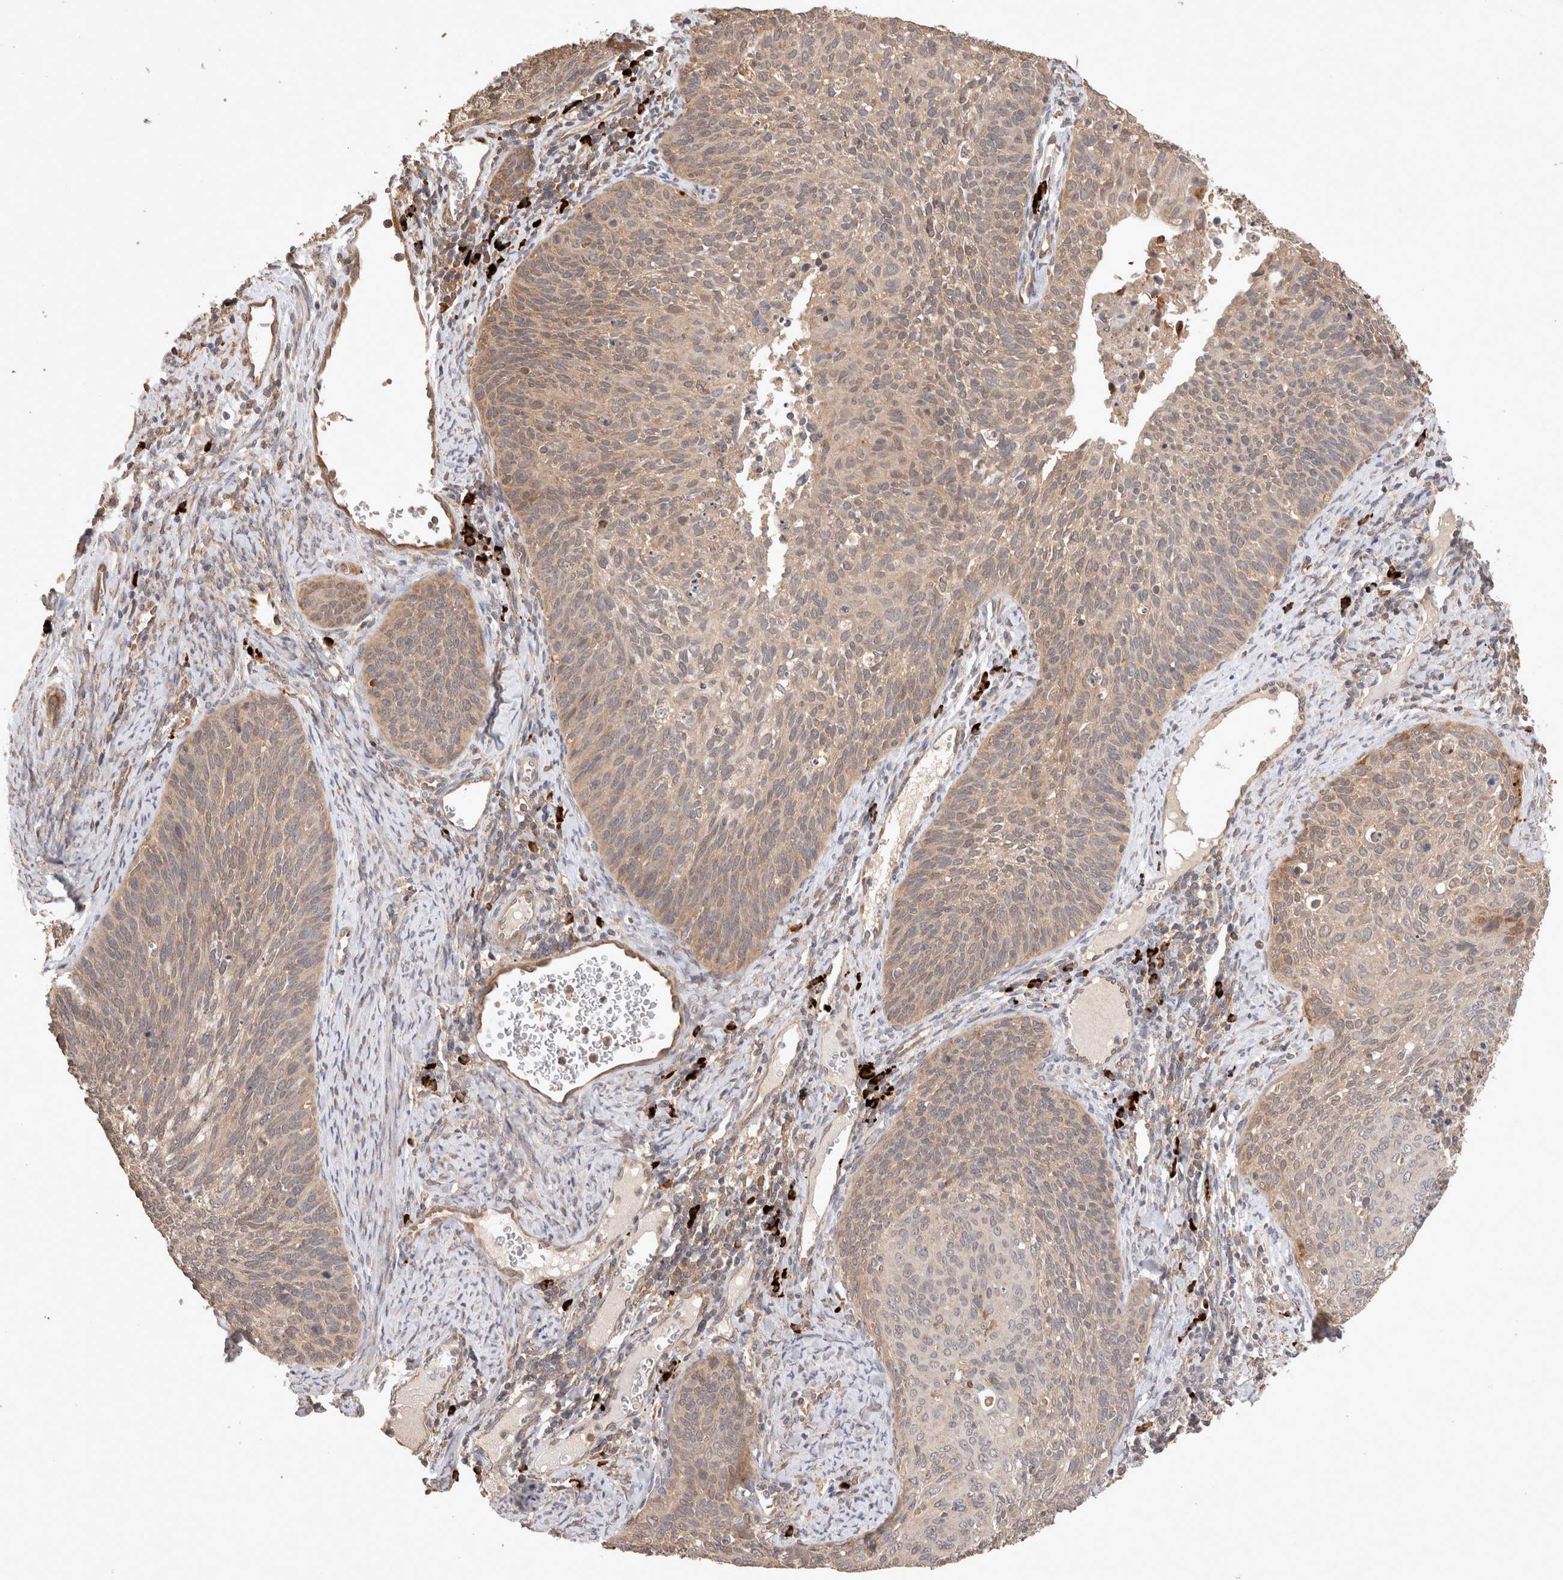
{"staining": {"intensity": "weak", "quantity": ">75%", "location": "cytoplasmic/membranous"}, "tissue": "cervical cancer", "cell_type": "Tumor cells", "image_type": "cancer", "snomed": [{"axis": "morphology", "description": "Squamous cell carcinoma, NOS"}, {"axis": "topography", "description": "Cervix"}], "caption": "An IHC photomicrograph of tumor tissue is shown. Protein staining in brown shows weak cytoplasmic/membranous positivity in squamous cell carcinoma (cervical) within tumor cells. The staining was performed using DAB (3,3'-diaminobenzidine), with brown indicating positive protein expression. Nuclei are stained blue with hematoxylin.", "gene": "HROB", "patient": {"sex": "female", "age": 55}}